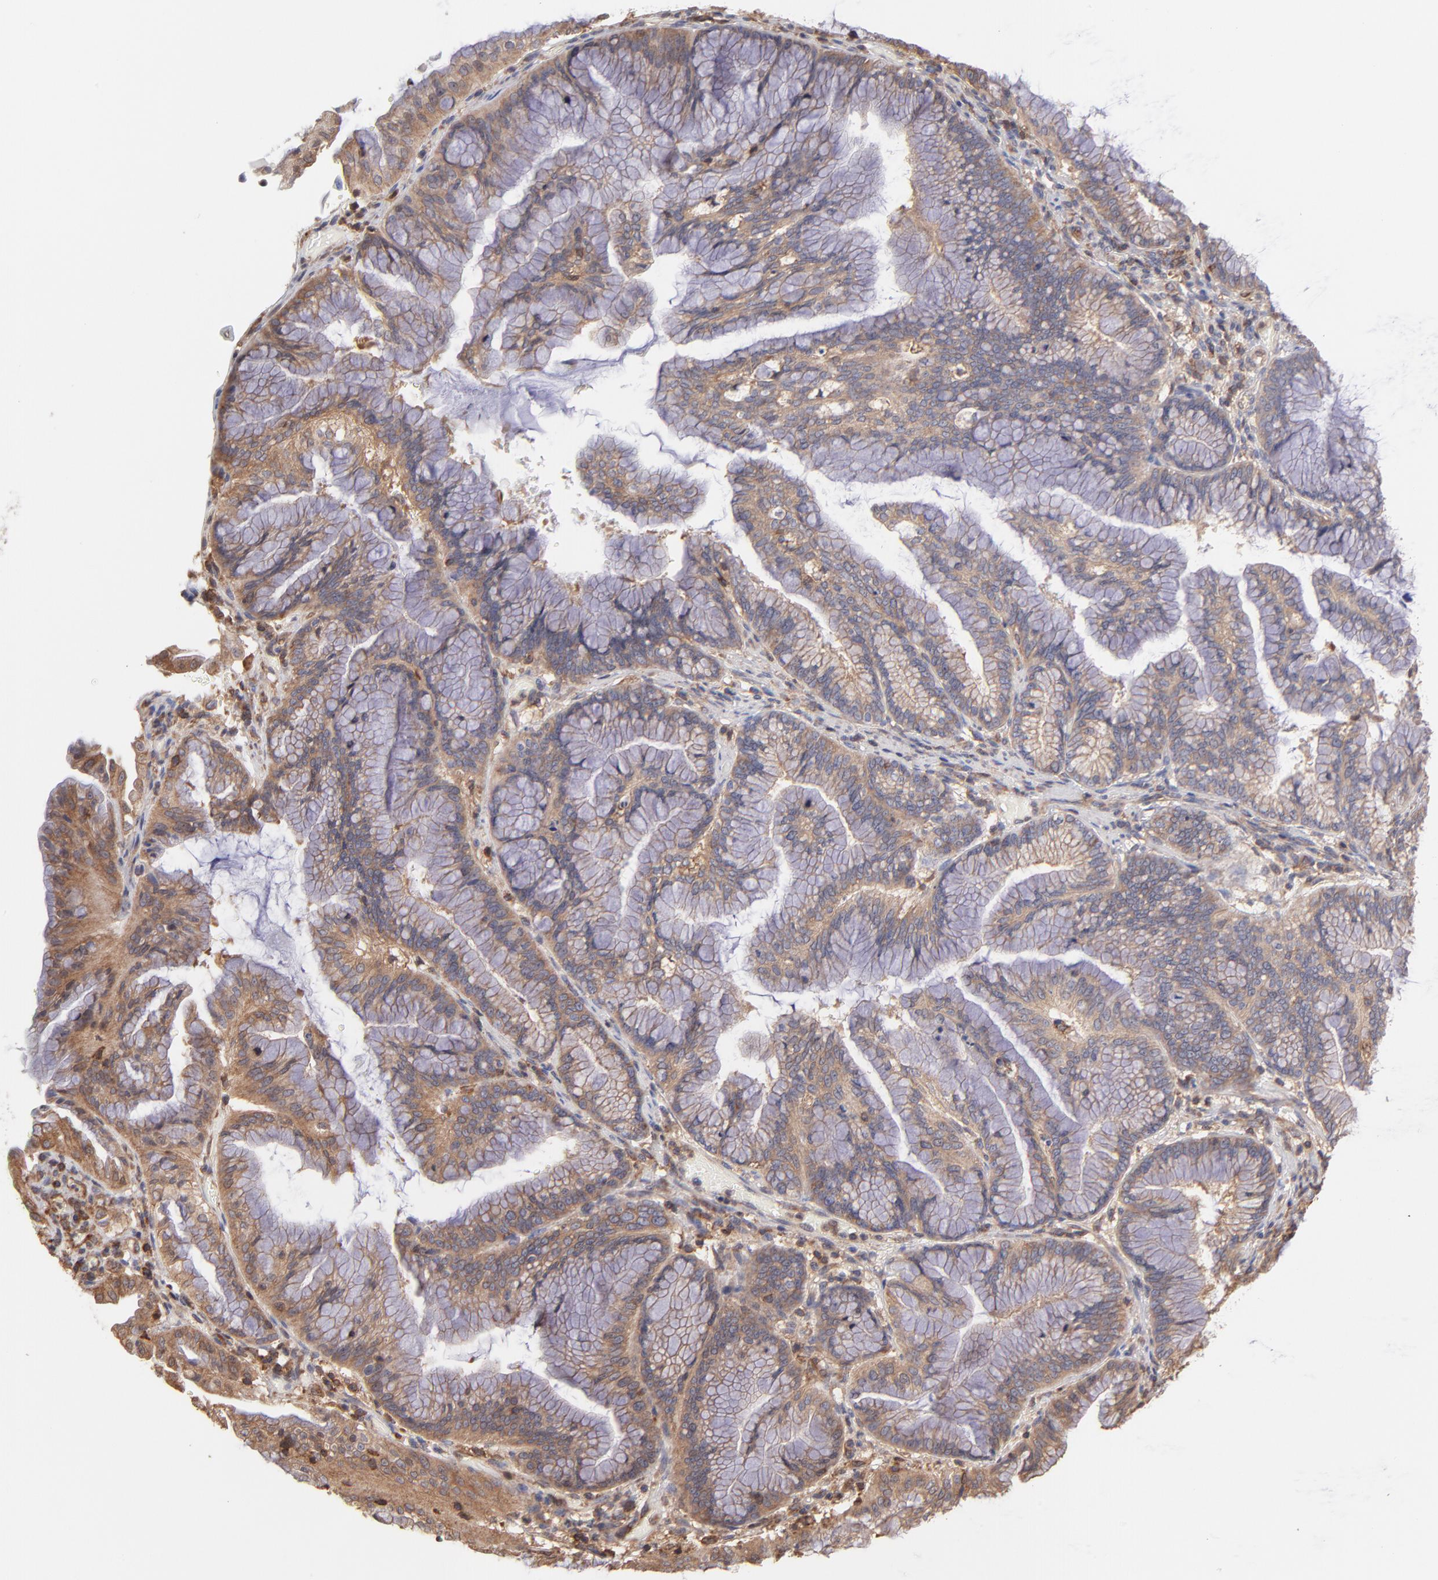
{"staining": {"intensity": "weak", "quantity": ">75%", "location": "cytoplasmic/membranous"}, "tissue": "pancreatic cancer", "cell_type": "Tumor cells", "image_type": "cancer", "snomed": [{"axis": "morphology", "description": "Adenocarcinoma, NOS"}, {"axis": "topography", "description": "Pancreas"}], "caption": "A high-resolution histopathology image shows IHC staining of adenocarcinoma (pancreatic), which displays weak cytoplasmic/membranous staining in about >75% of tumor cells.", "gene": "MAPRE1", "patient": {"sex": "female", "age": 64}}